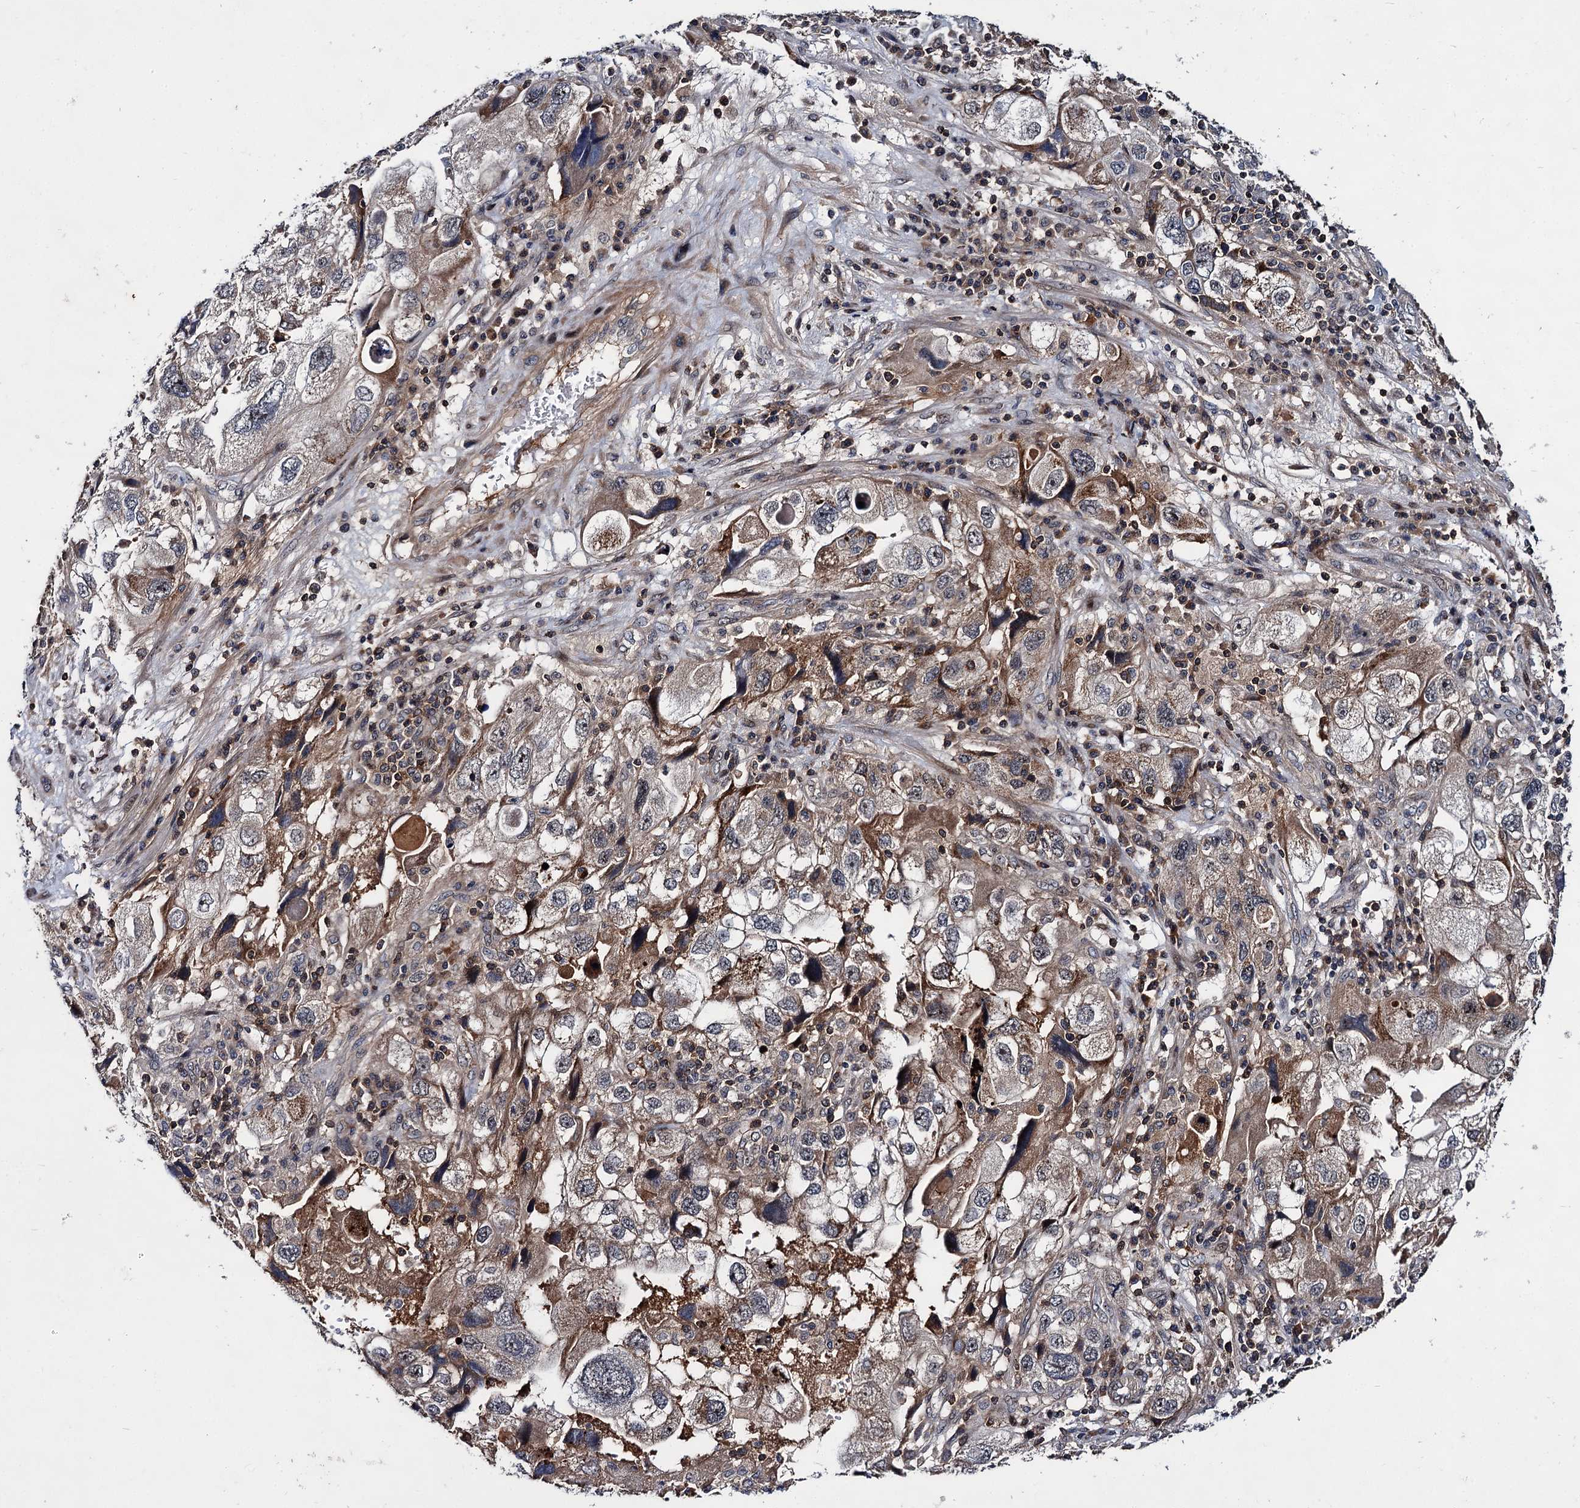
{"staining": {"intensity": "weak", "quantity": "25%-75%", "location": "cytoplasmic/membranous"}, "tissue": "endometrial cancer", "cell_type": "Tumor cells", "image_type": "cancer", "snomed": [{"axis": "morphology", "description": "Adenocarcinoma, NOS"}, {"axis": "topography", "description": "Endometrium"}], "caption": "Weak cytoplasmic/membranous expression is appreciated in about 25%-75% of tumor cells in endometrial adenocarcinoma.", "gene": "ABLIM1", "patient": {"sex": "female", "age": 49}}